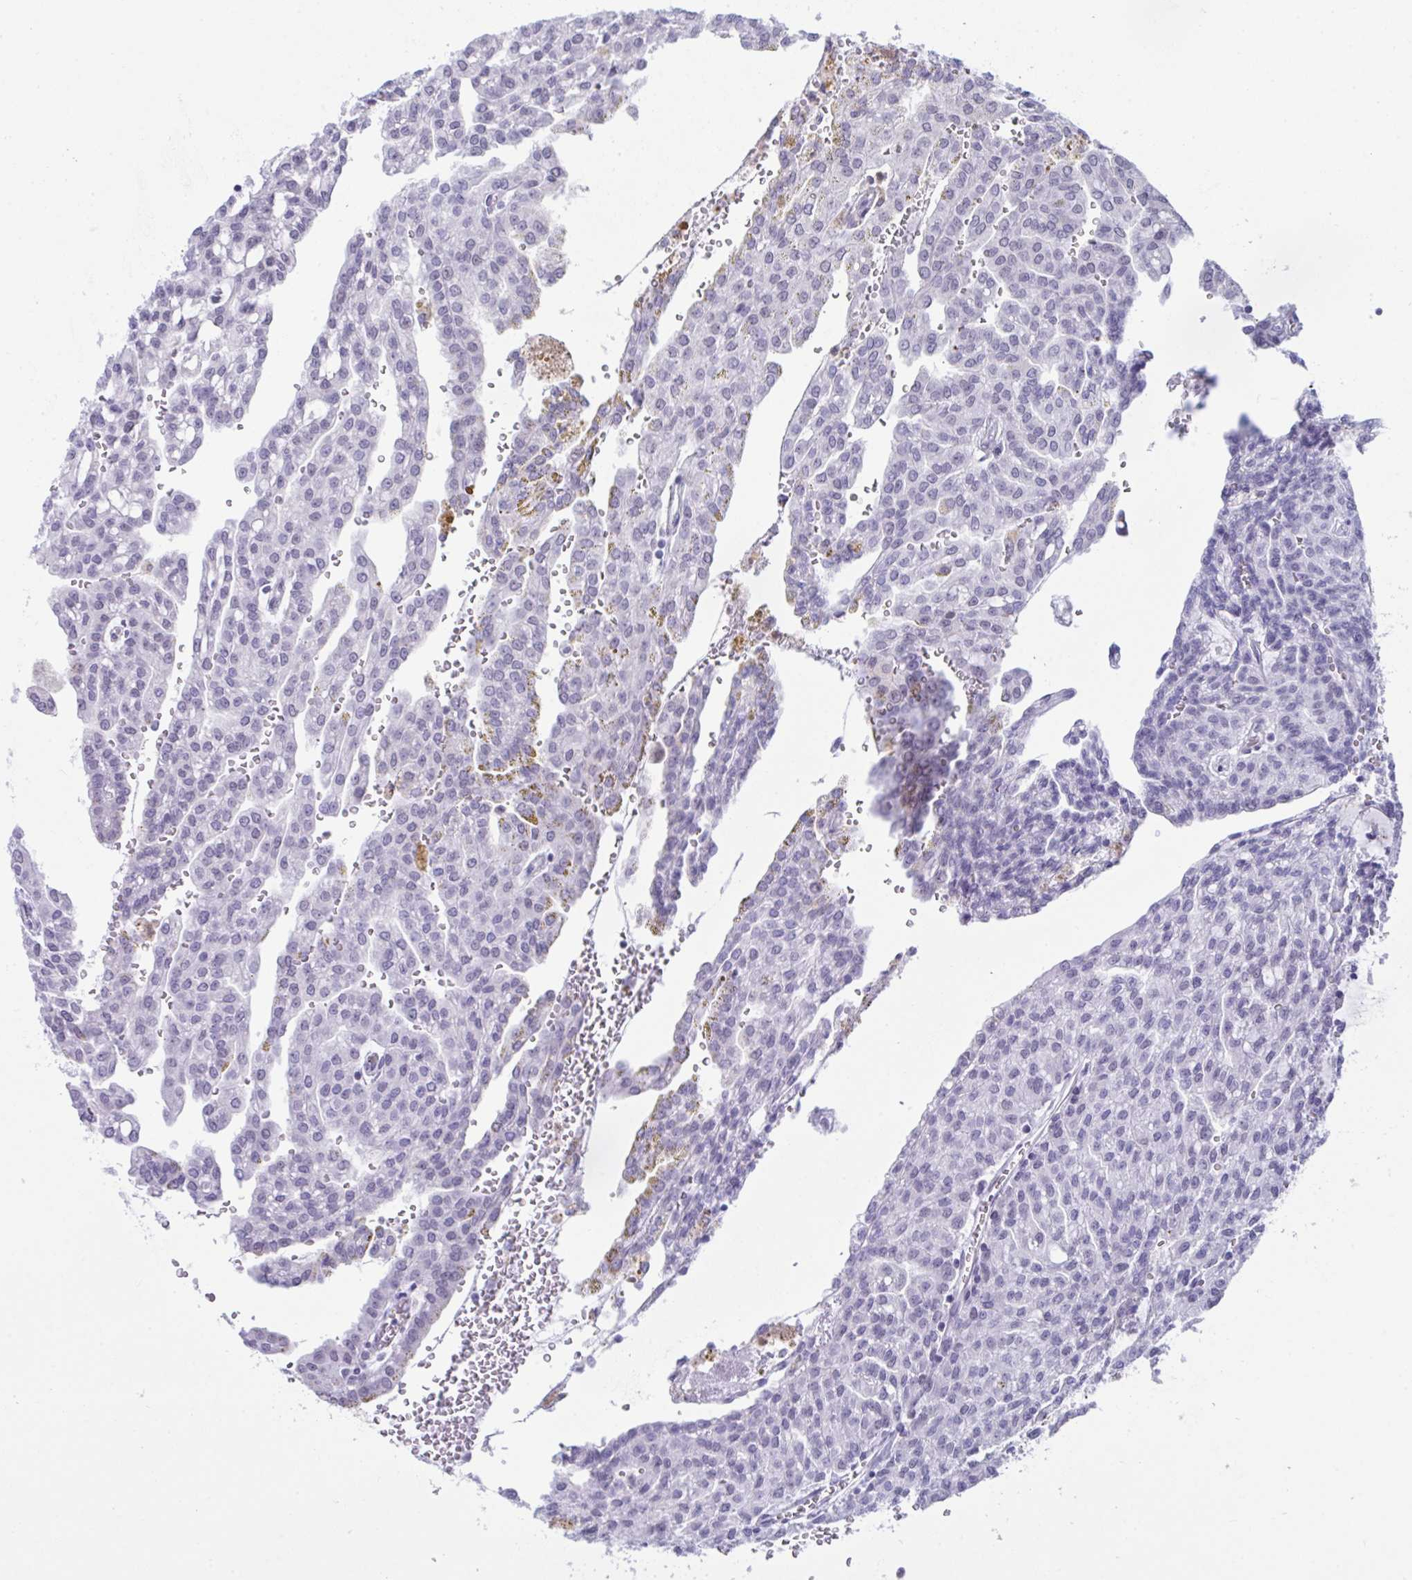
{"staining": {"intensity": "negative", "quantity": "none", "location": "none"}, "tissue": "renal cancer", "cell_type": "Tumor cells", "image_type": "cancer", "snomed": [{"axis": "morphology", "description": "Adenocarcinoma, NOS"}, {"axis": "topography", "description": "Kidney"}], "caption": "An IHC image of adenocarcinoma (renal) is shown. There is no staining in tumor cells of adenocarcinoma (renal).", "gene": "PLA2G12B", "patient": {"sex": "male", "age": 63}}